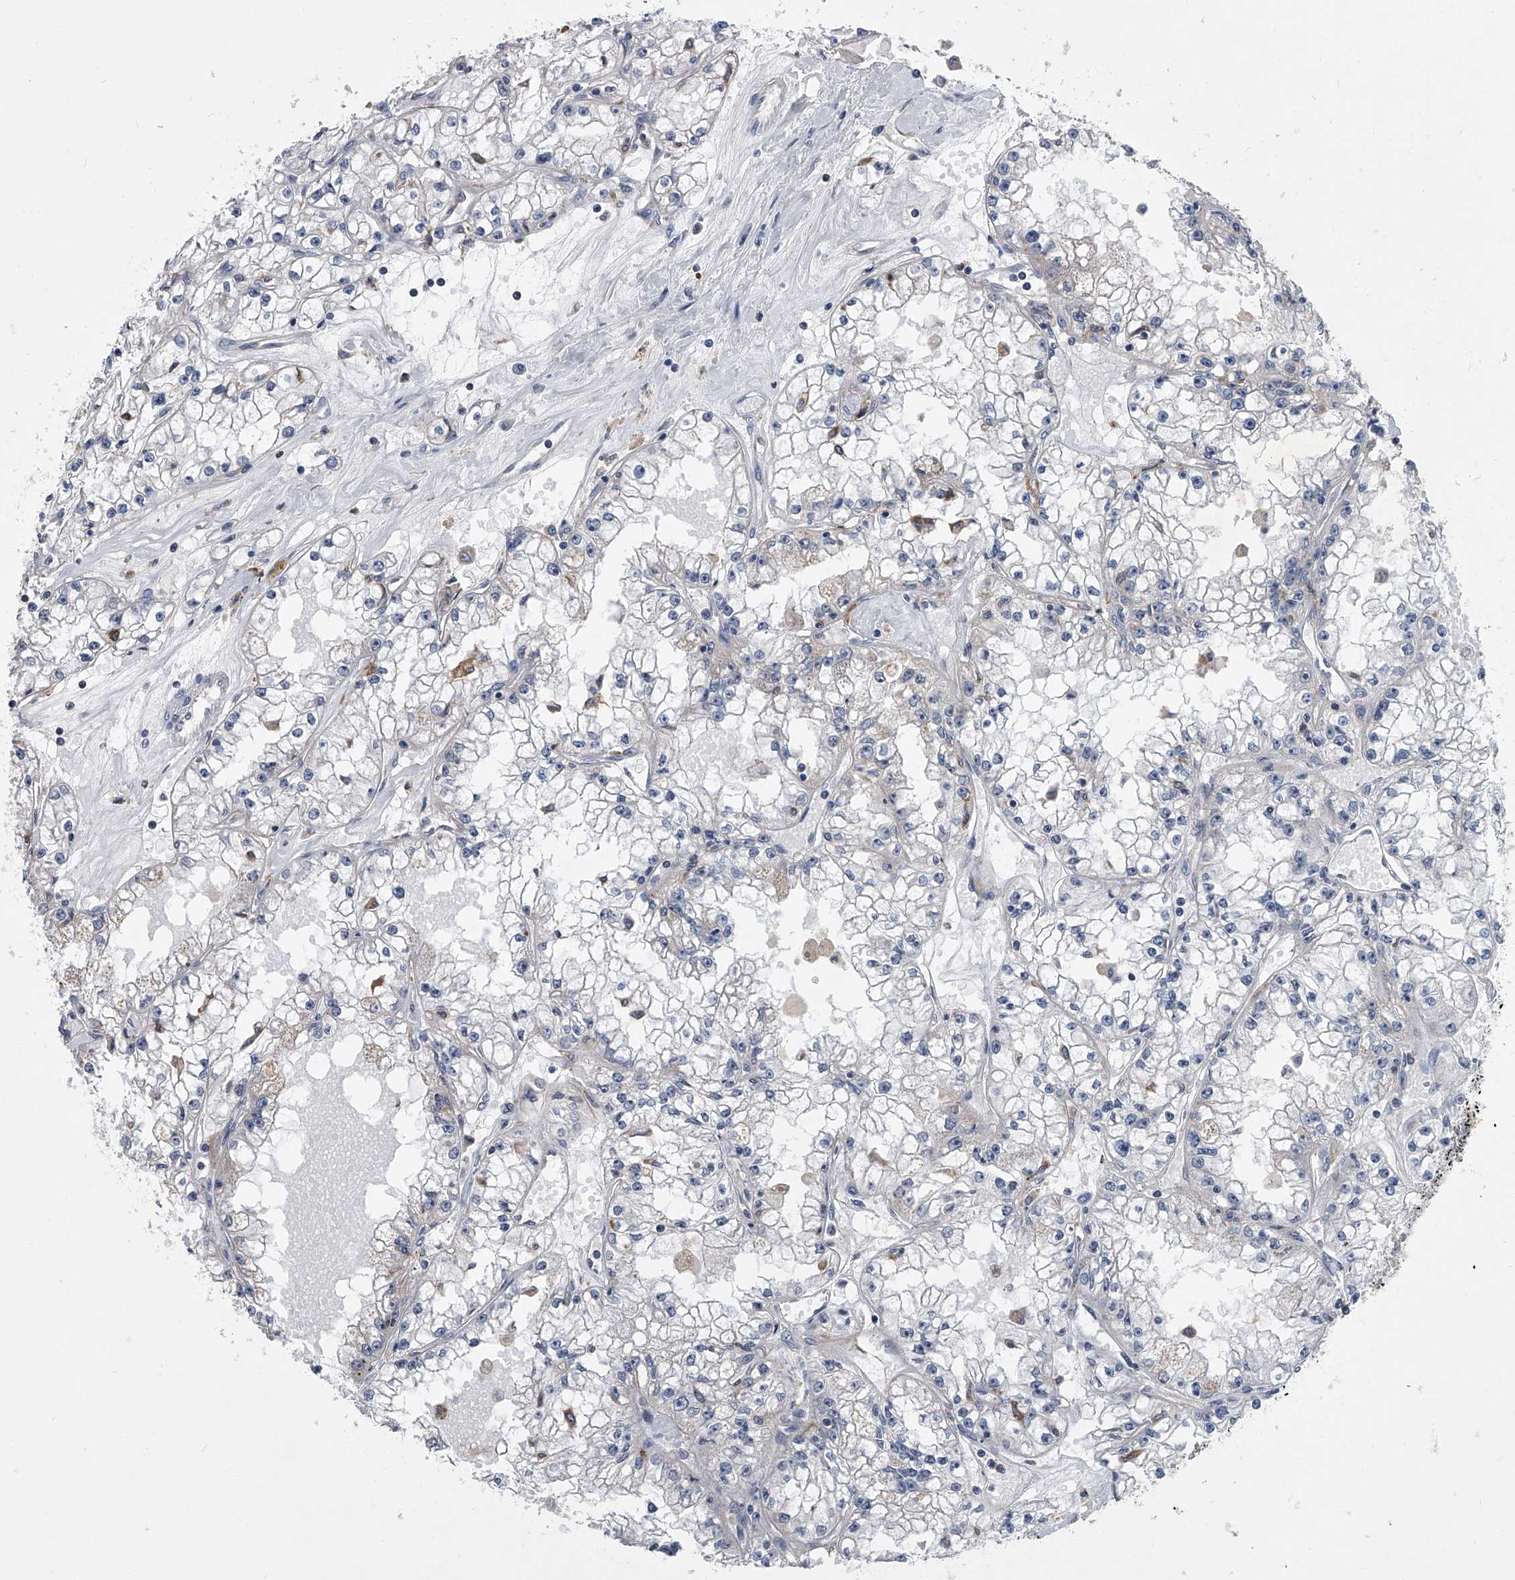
{"staining": {"intensity": "negative", "quantity": "none", "location": "none"}, "tissue": "renal cancer", "cell_type": "Tumor cells", "image_type": "cancer", "snomed": [{"axis": "morphology", "description": "Adenocarcinoma, NOS"}, {"axis": "topography", "description": "Kidney"}], "caption": "The histopathology image reveals no significant expression in tumor cells of renal cancer (adenocarcinoma).", "gene": "MAP4K3", "patient": {"sex": "male", "age": 56}}